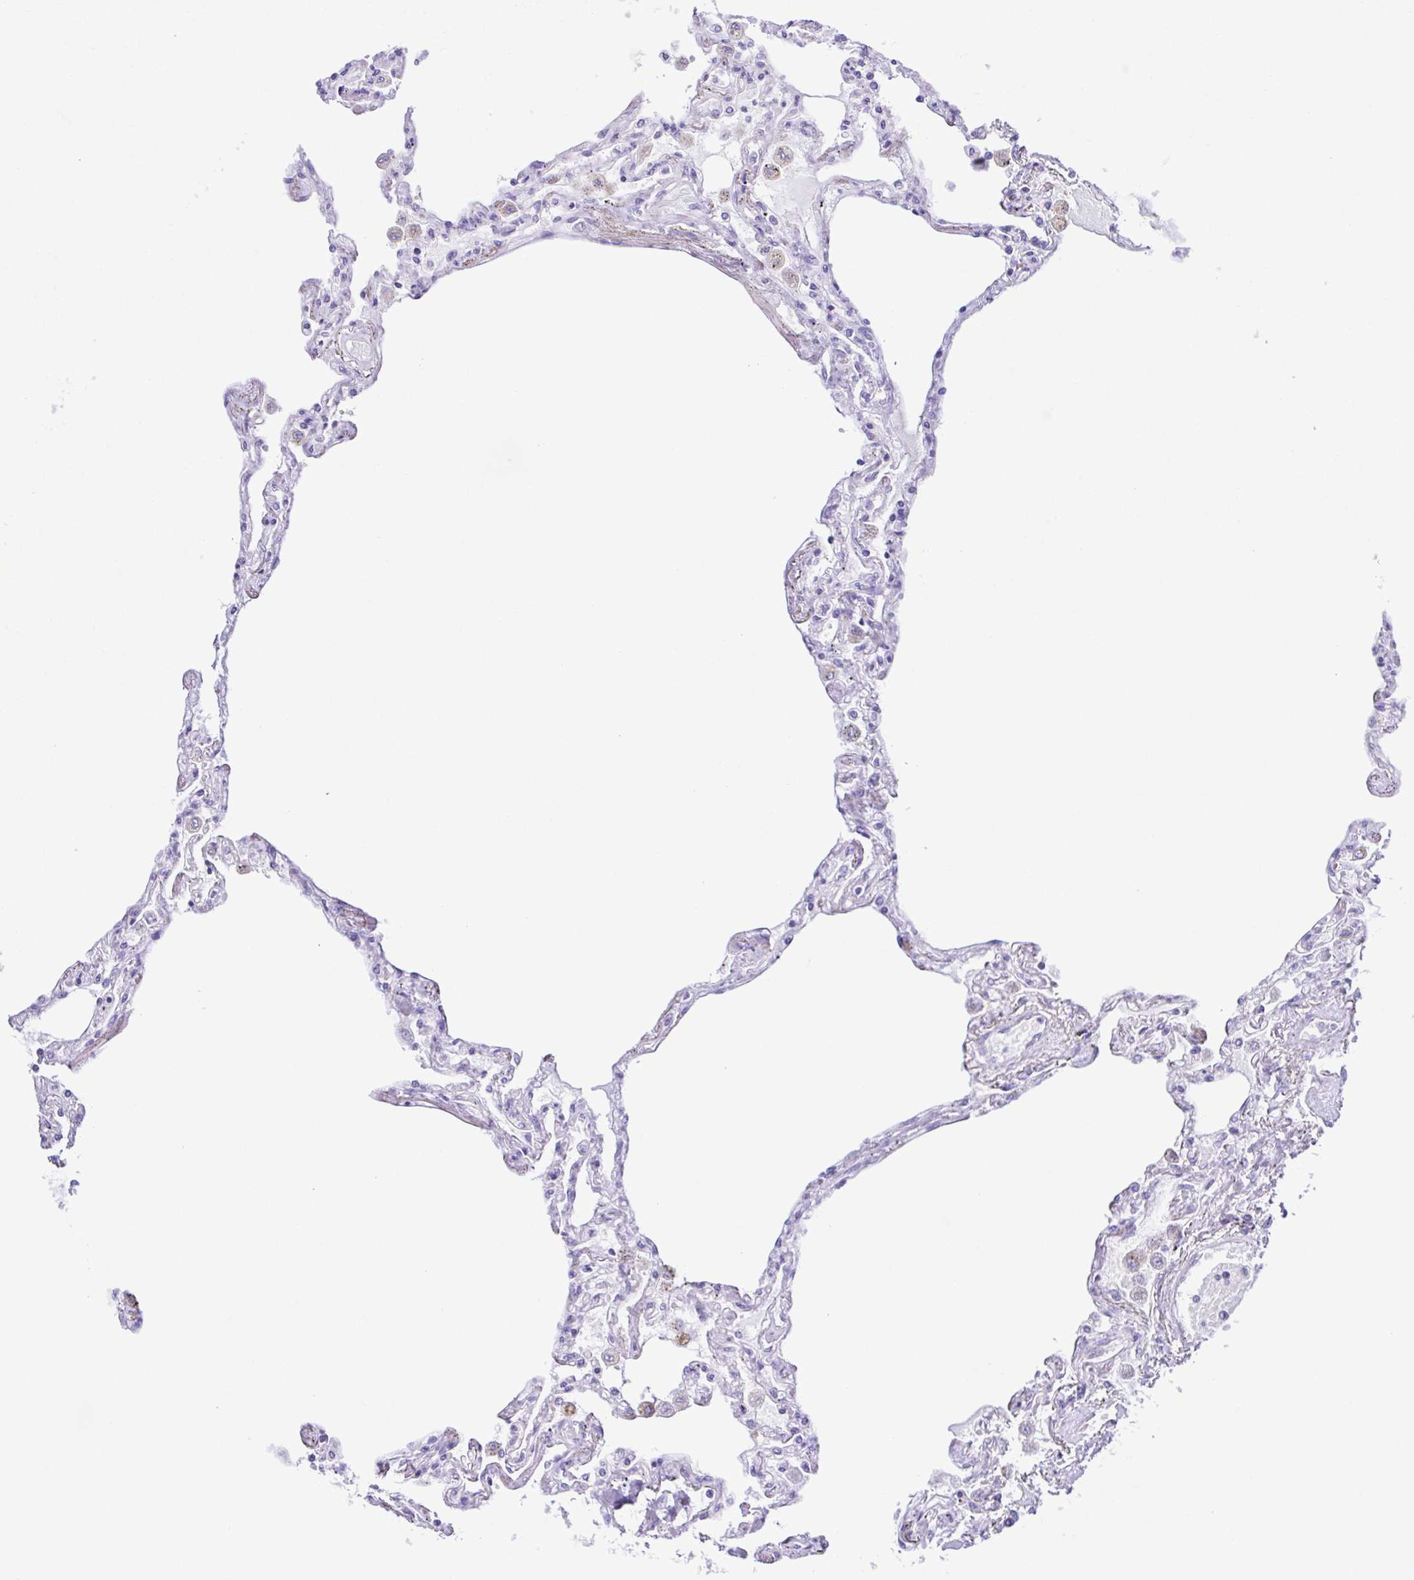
{"staining": {"intensity": "negative", "quantity": "none", "location": "none"}, "tissue": "lung", "cell_type": "Alveolar cells", "image_type": "normal", "snomed": [{"axis": "morphology", "description": "Normal tissue, NOS"}, {"axis": "morphology", "description": "Adenocarcinoma, NOS"}, {"axis": "topography", "description": "Cartilage tissue"}, {"axis": "topography", "description": "Lung"}], "caption": "Alveolar cells show no significant positivity in unremarkable lung. (DAB (3,3'-diaminobenzidine) IHC, high magnification).", "gene": "CYP11A1", "patient": {"sex": "female", "age": 67}}